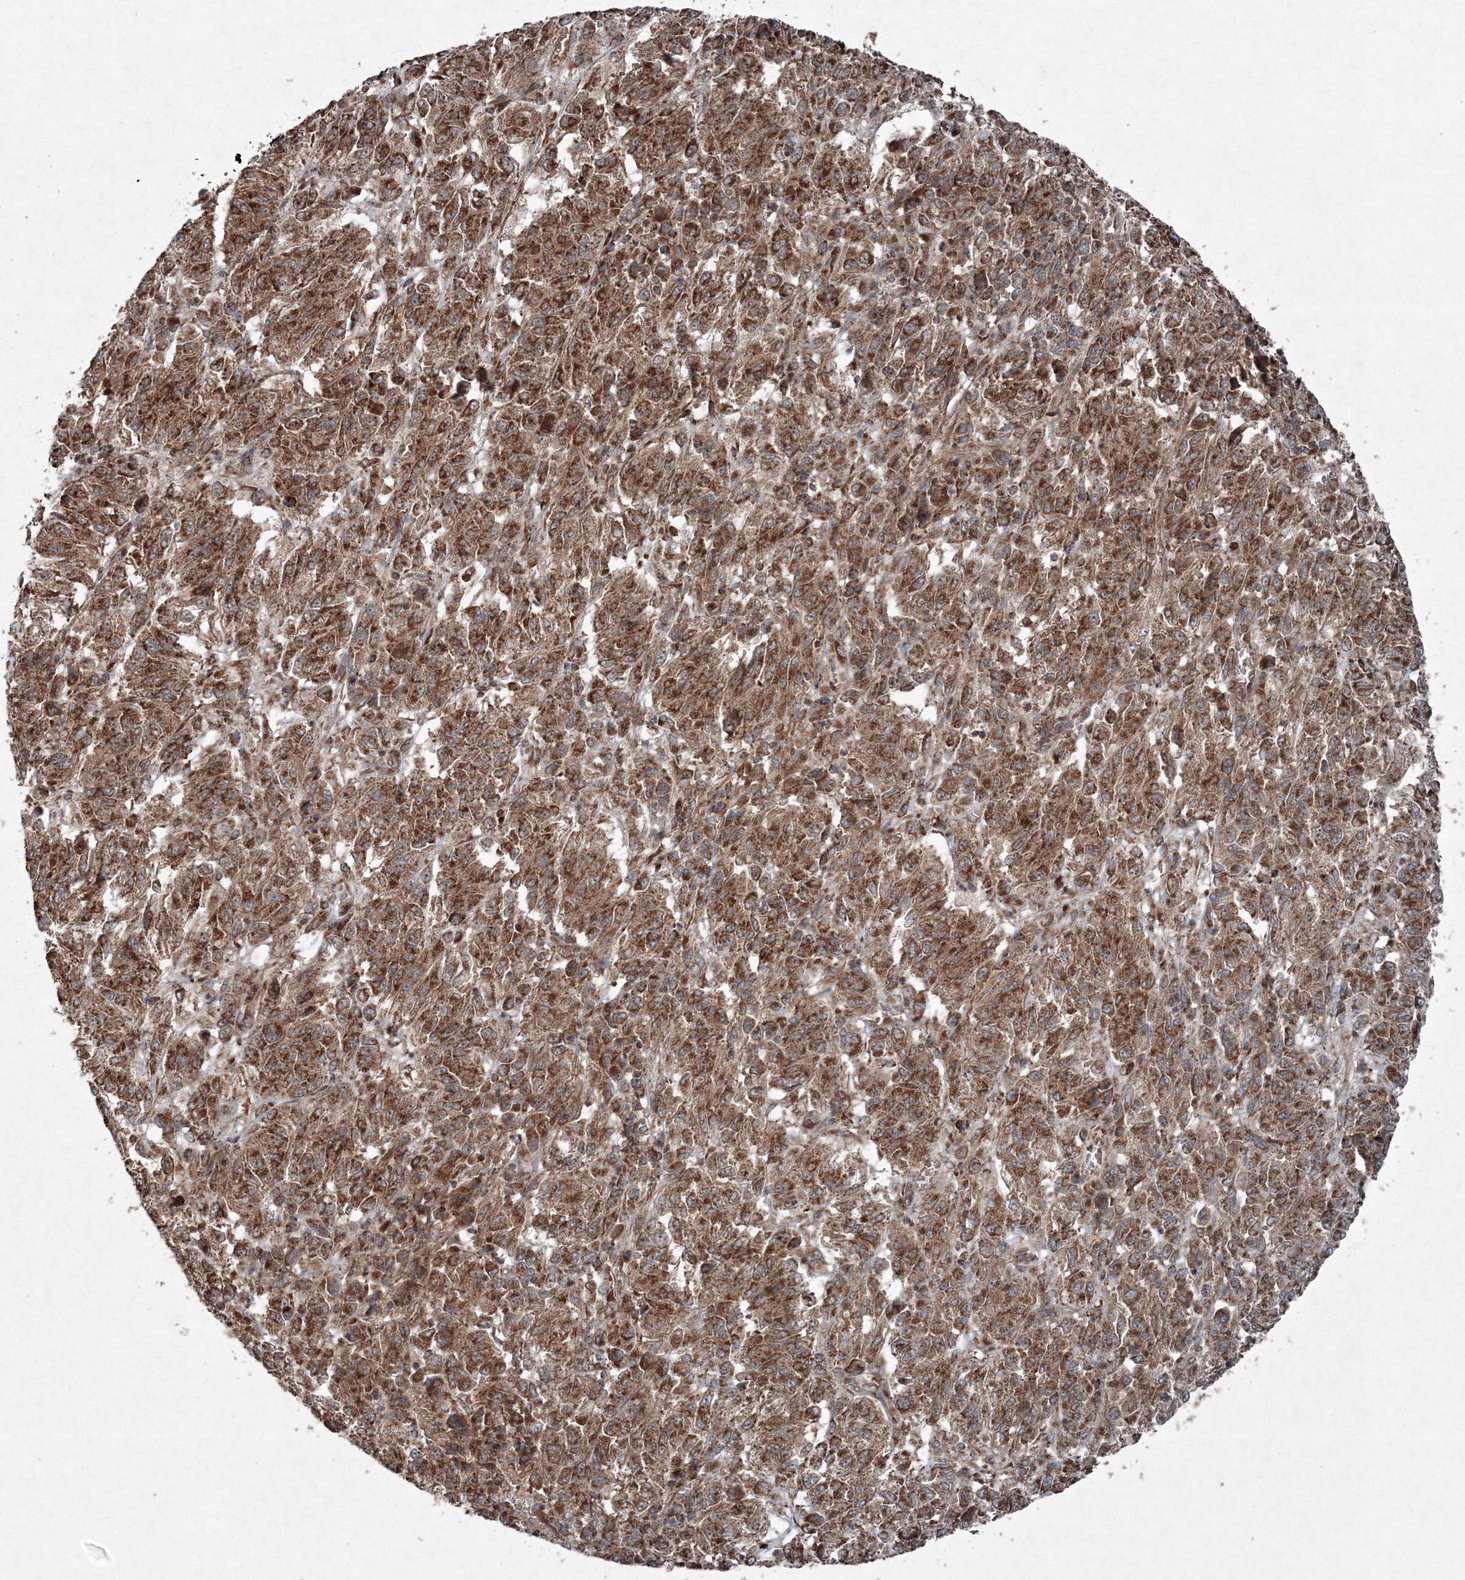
{"staining": {"intensity": "strong", "quantity": ">75%", "location": "cytoplasmic/membranous"}, "tissue": "melanoma", "cell_type": "Tumor cells", "image_type": "cancer", "snomed": [{"axis": "morphology", "description": "Malignant melanoma, Metastatic site"}, {"axis": "topography", "description": "Lung"}], "caption": "Melanoma was stained to show a protein in brown. There is high levels of strong cytoplasmic/membranous expression in approximately >75% of tumor cells. The staining is performed using DAB (3,3'-diaminobenzidine) brown chromogen to label protein expression. The nuclei are counter-stained blue using hematoxylin.", "gene": "COPS7B", "patient": {"sex": "male", "age": 64}}